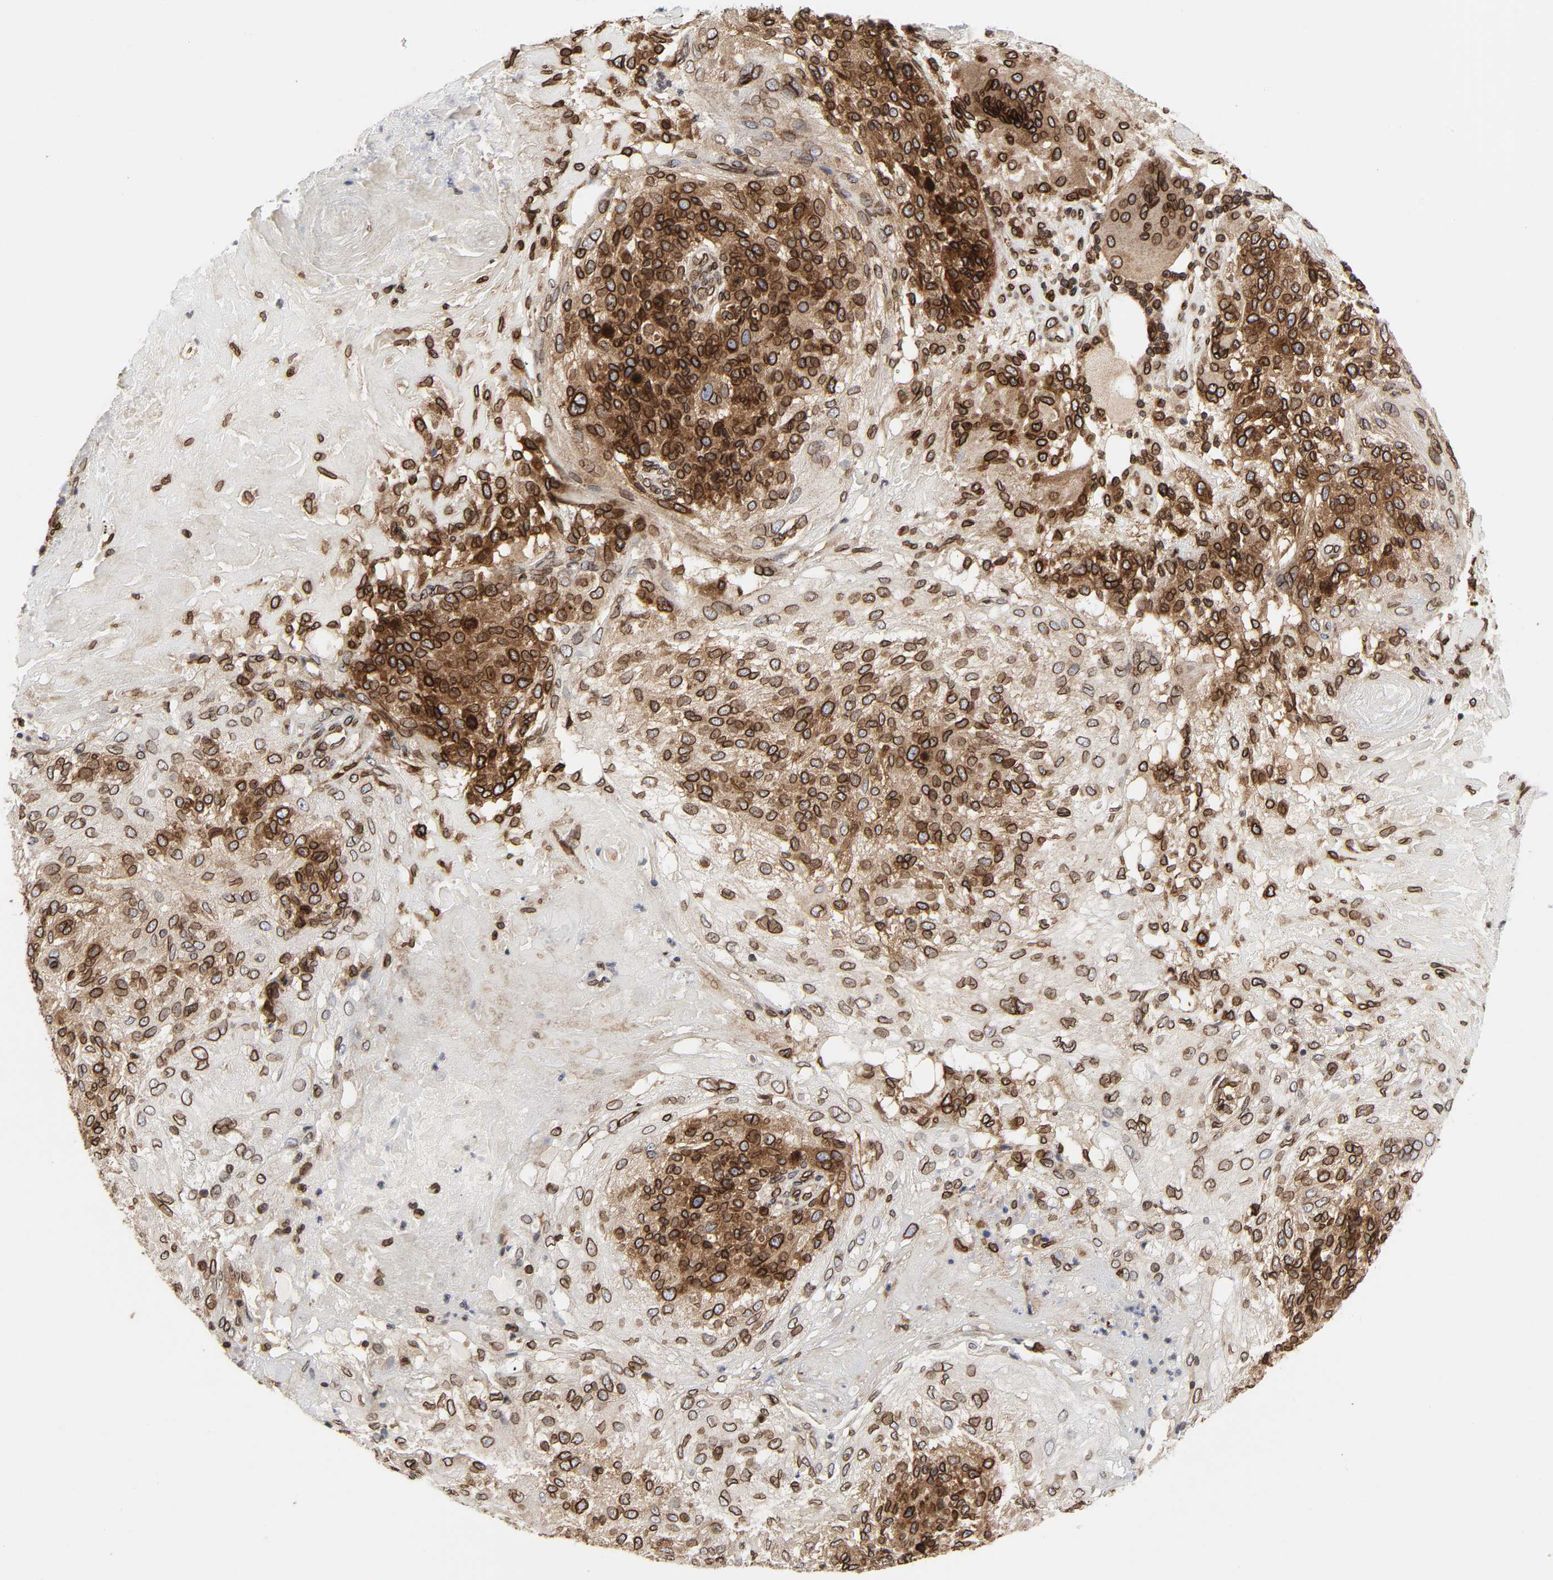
{"staining": {"intensity": "strong", "quantity": ">75%", "location": "cytoplasmic/membranous,nuclear"}, "tissue": "skin cancer", "cell_type": "Tumor cells", "image_type": "cancer", "snomed": [{"axis": "morphology", "description": "Normal tissue, NOS"}, {"axis": "morphology", "description": "Squamous cell carcinoma, NOS"}, {"axis": "topography", "description": "Skin"}], "caption": "Immunohistochemical staining of squamous cell carcinoma (skin) displays high levels of strong cytoplasmic/membranous and nuclear expression in approximately >75% of tumor cells.", "gene": "RANGAP1", "patient": {"sex": "female", "age": 83}}